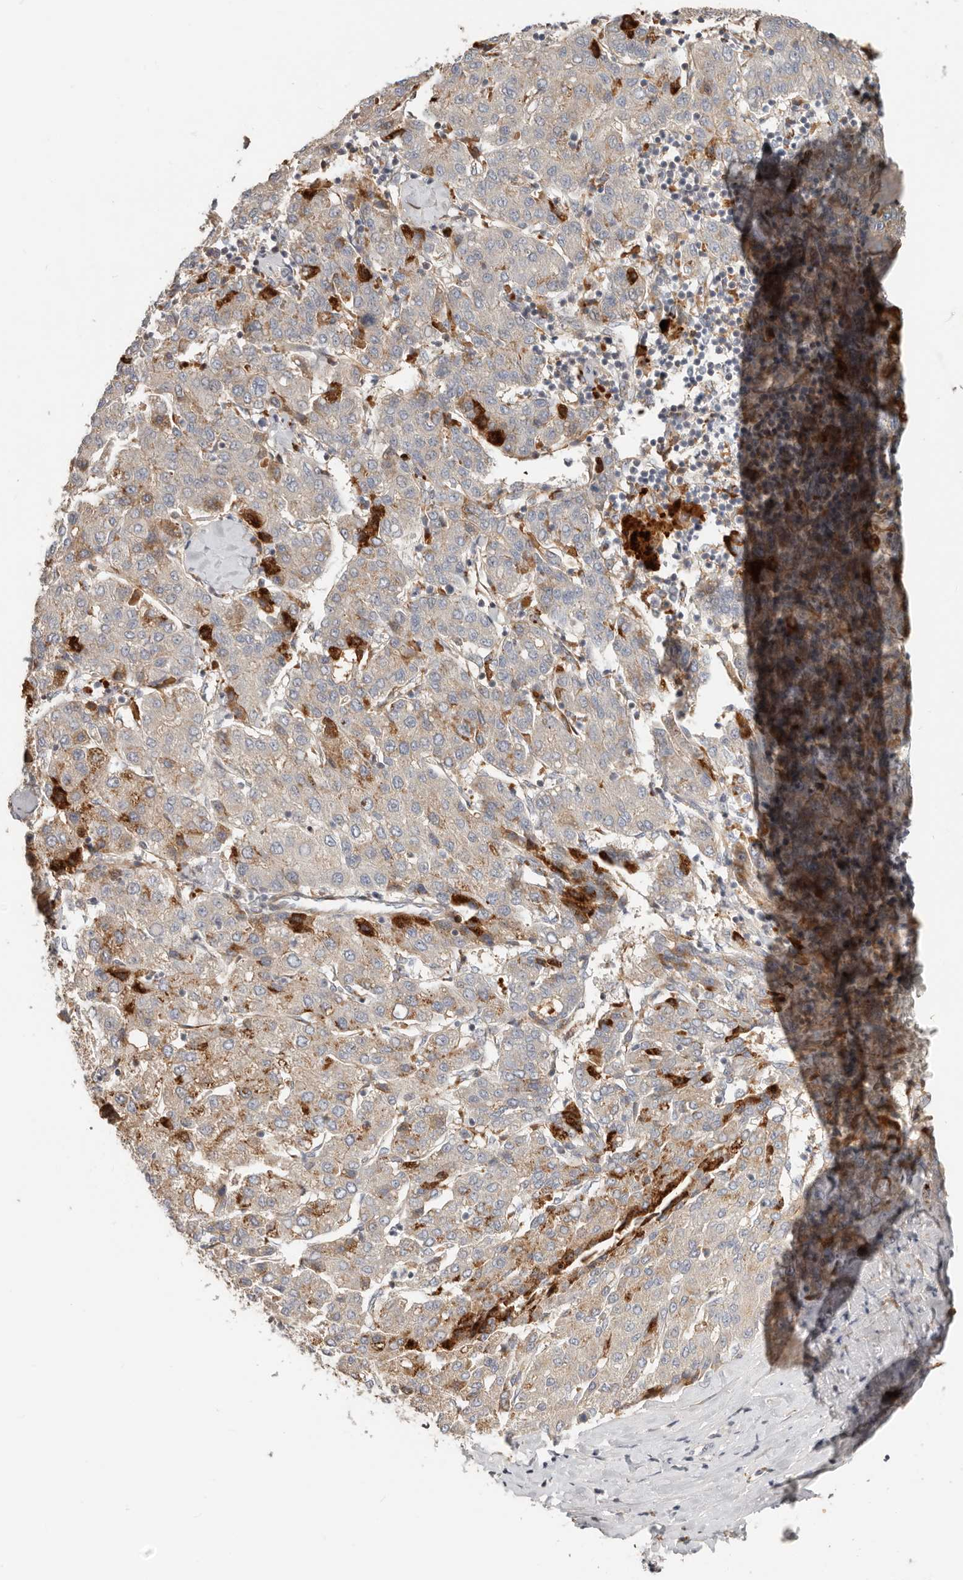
{"staining": {"intensity": "moderate", "quantity": "<25%", "location": "cytoplasmic/membranous"}, "tissue": "liver cancer", "cell_type": "Tumor cells", "image_type": "cancer", "snomed": [{"axis": "morphology", "description": "Carcinoma, Hepatocellular, NOS"}, {"axis": "topography", "description": "Liver"}], "caption": "The image reveals immunohistochemical staining of hepatocellular carcinoma (liver). There is moderate cytoplasmic/membranous expression is appreciated in about <25% of tumor cells. (DAB = brown stain, brightfield microscopy at high magnification).", "gene": "MTFR2", "patient": {"sex": "male", "age": 65}}